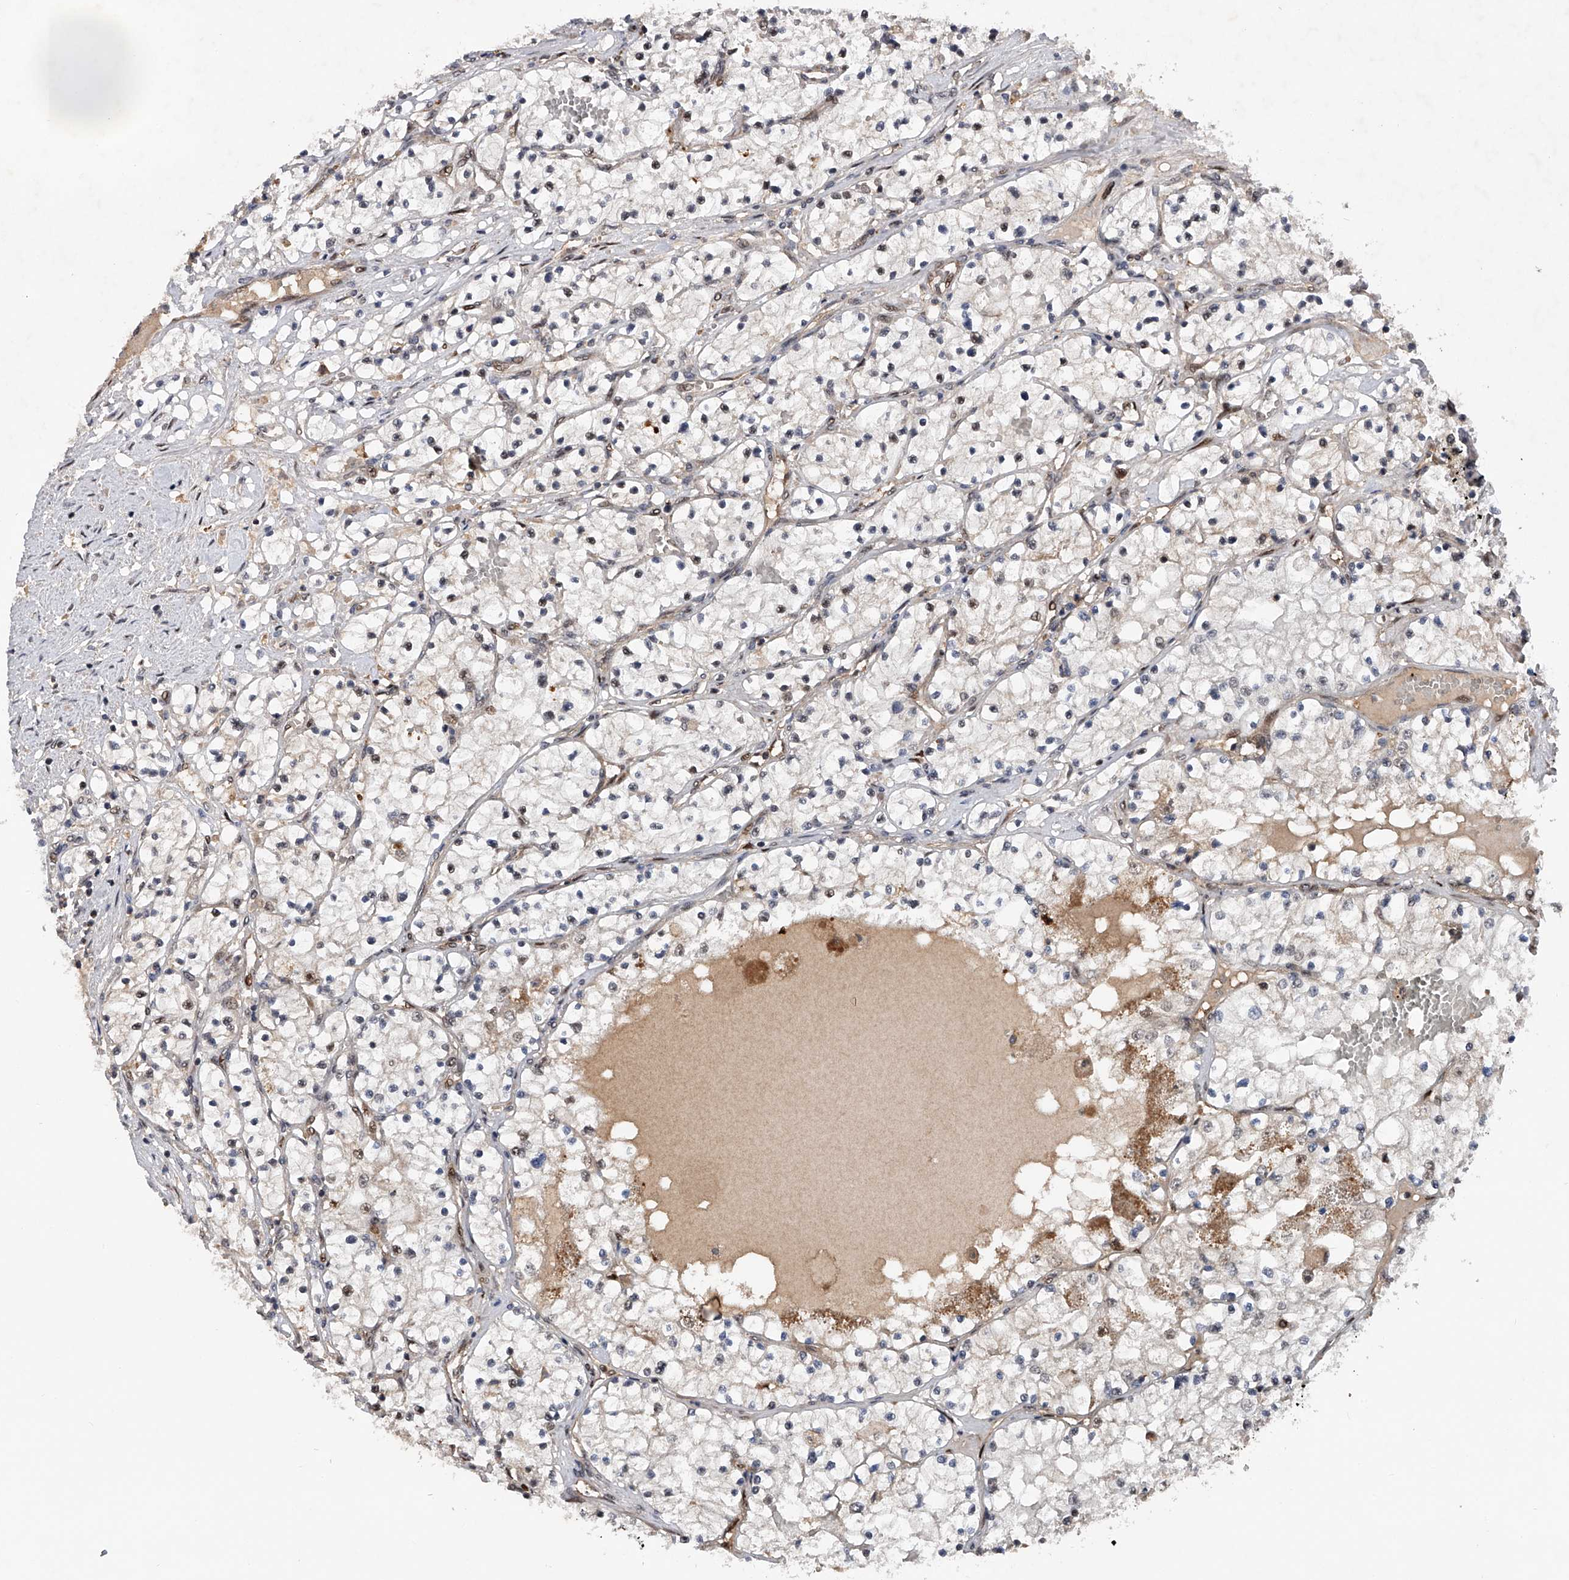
{"staining": {"intensity": "weak", "quantity": "<25%", "location": "cytoplasmic/membranous"}, "tissue": "renal cancer", "cell_type": "Tumor cells", "image_type": "cancer", "snomed": [{"axis": "morphology", "description": "Normal tissue, NOS"}, {"axis": "morphology", "description": "Adenocarcinoma, NOS"}, {"axis": "topography", "description": "Kidney"}], "caption": "This is an immunohistochemistry image of adenocarcinoma (renal). There is no positivity in tumor cells.", "gene": "RWDD2A", "patient": {"sex": "male", "age": 68}}